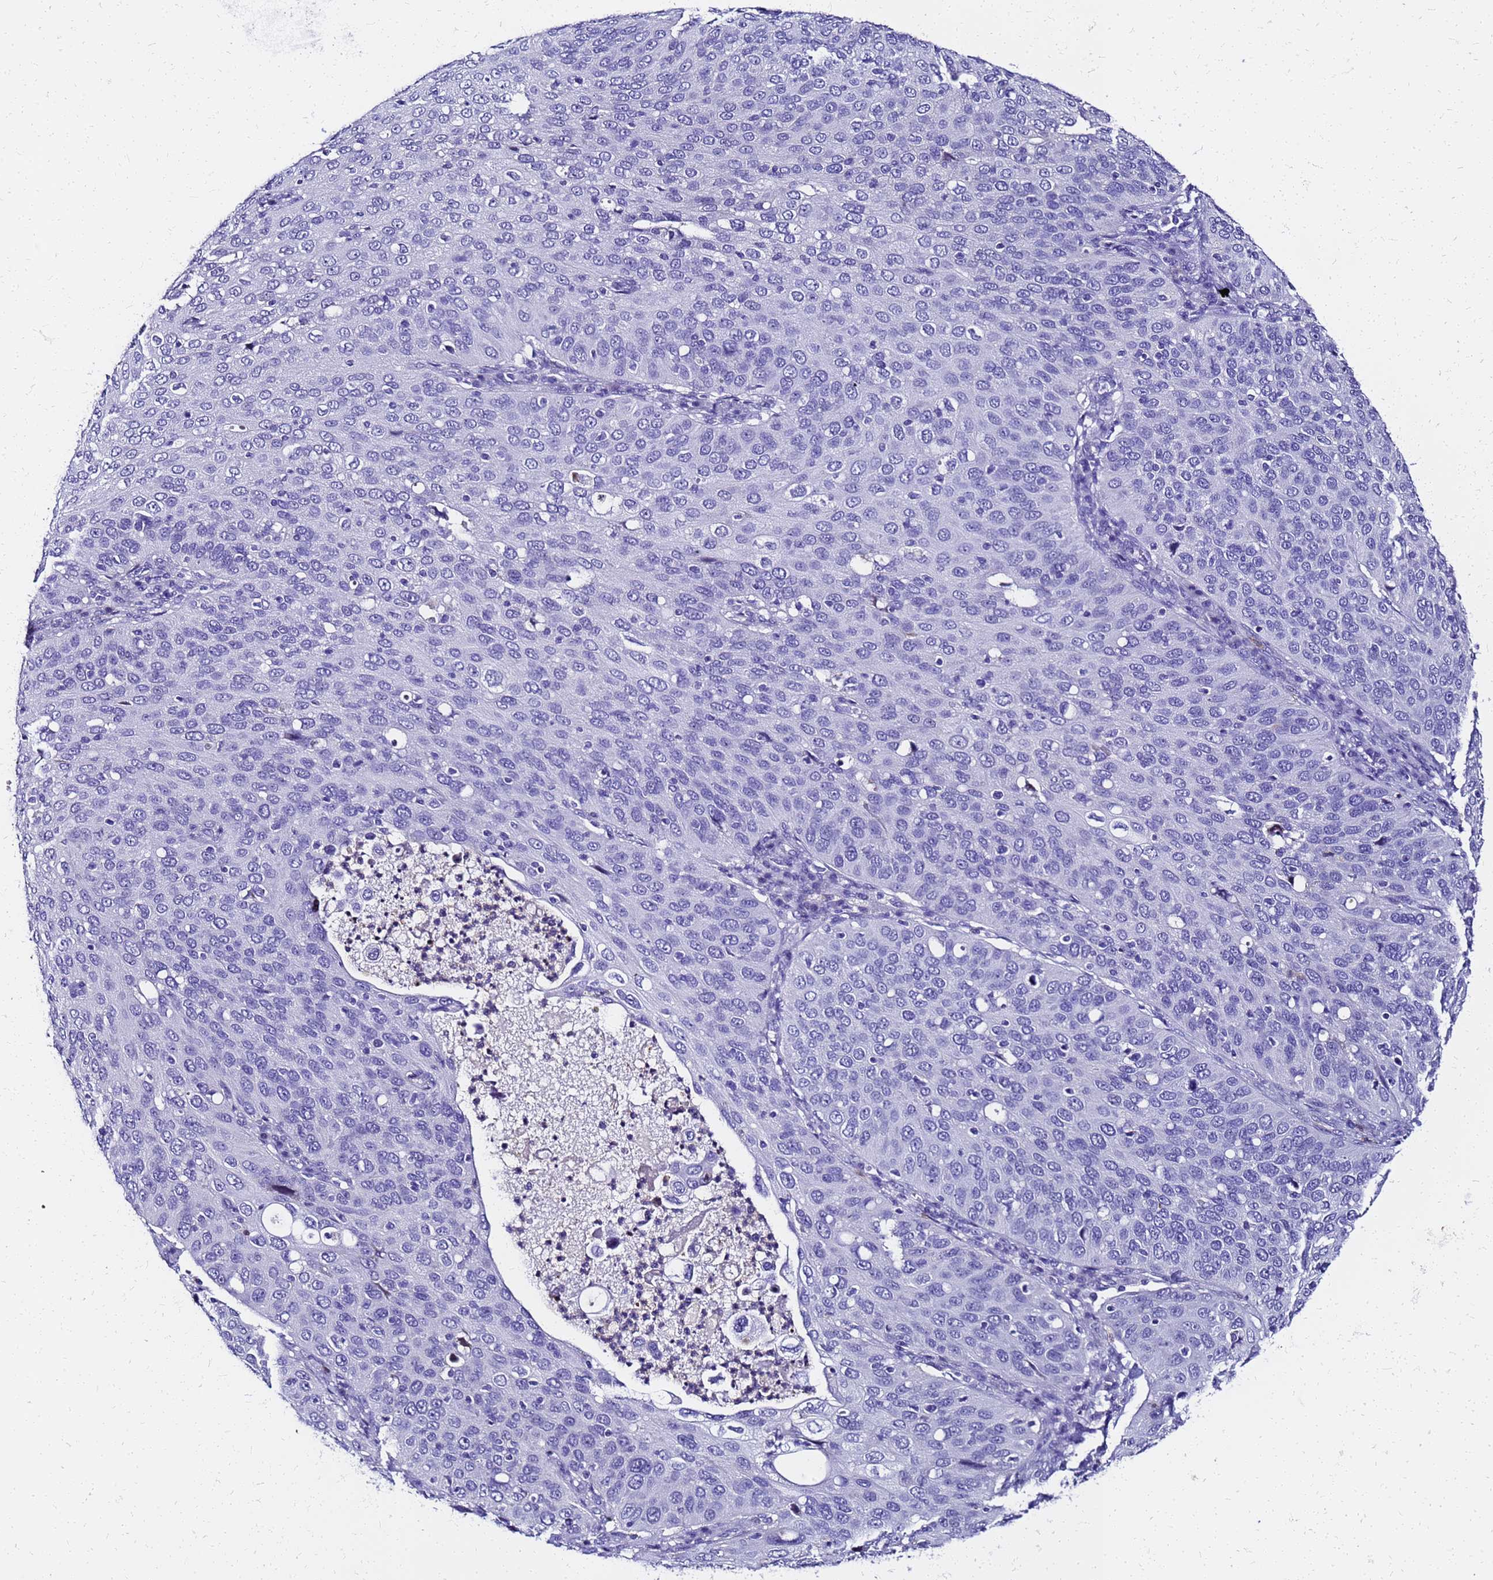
{"staining": {"intensity": "negative", "quantity": "none", "location": "none"}, "tissue": "cervical cancer", "cell_type": "Tumor cells", "image_type": "cancer", "snomed": [{"axis": "morphology", "description": "Squamous cell carcinoma, NOS"}, {"axis": "topography", "description": "Cervix"}], "caption": "The photomicrograph shows no significant positivity in tumor cells of squamous cell carcinoma (cervical).", "gene": "SMIM21", "patient": {"sex": "female", "age": 36}}